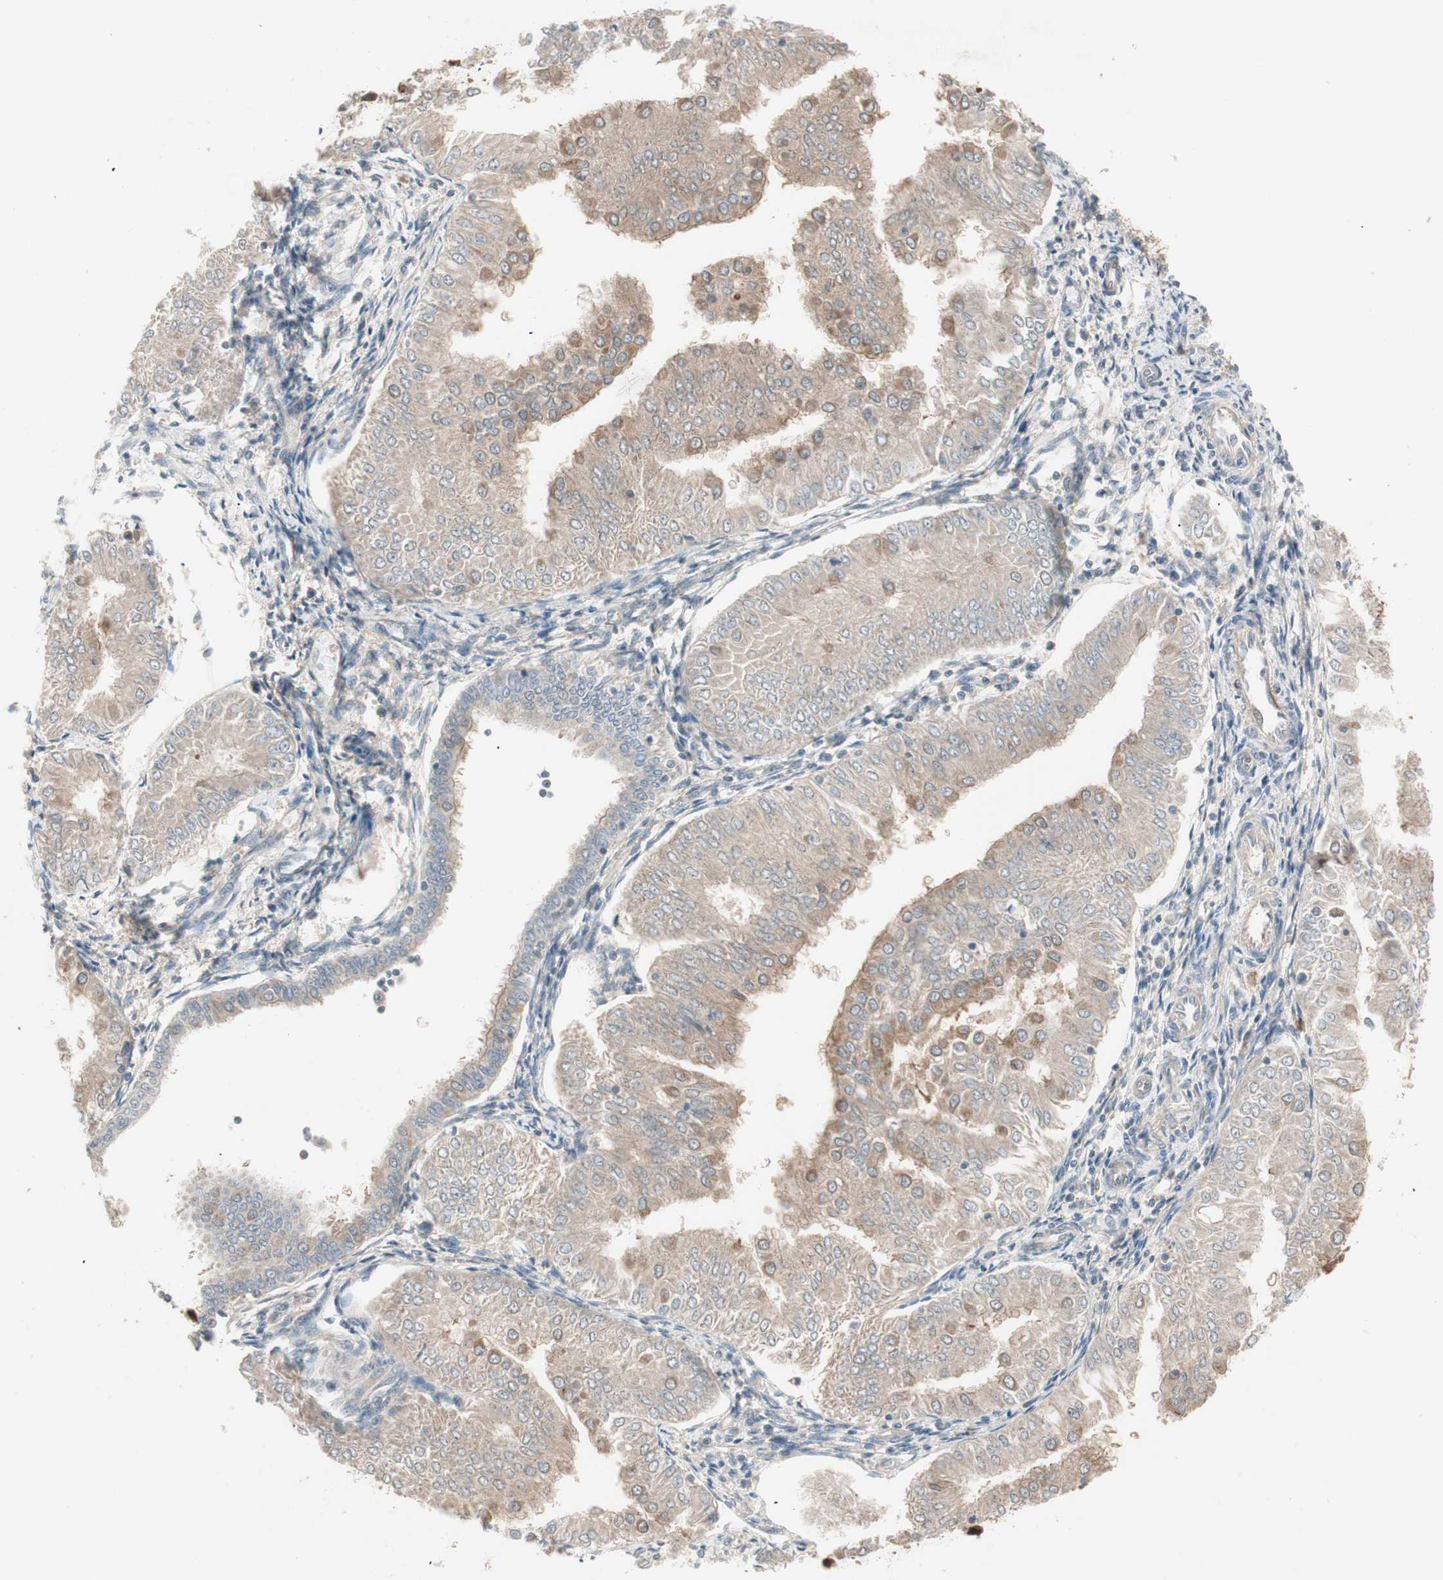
{"staining": {"intensity": "weak", "quantity": ">75%", "location": "cytoplasmic/membranous"}, "tissue": "endometrial cancer", "cell_type": "Tumor cells", "image_type": "cancer", "snomed": [{"axis": "morphology", "description": "Adenocarcinoma, NOS"}, {"axis": "topography", "description": "Endometrium"}], "caption": "Tumor cells exhibit low levels of weak cytoplasmic/membranous expression in approximately >75% of cells in endometrial cancer (adenocarcinoma). (Stains: DAB in brown, nuclei in blue, Microscopy: brightfield microscopy at high magnification).", "gene": "PRKG2", "patient": {"sex": "female", "age": 53}}